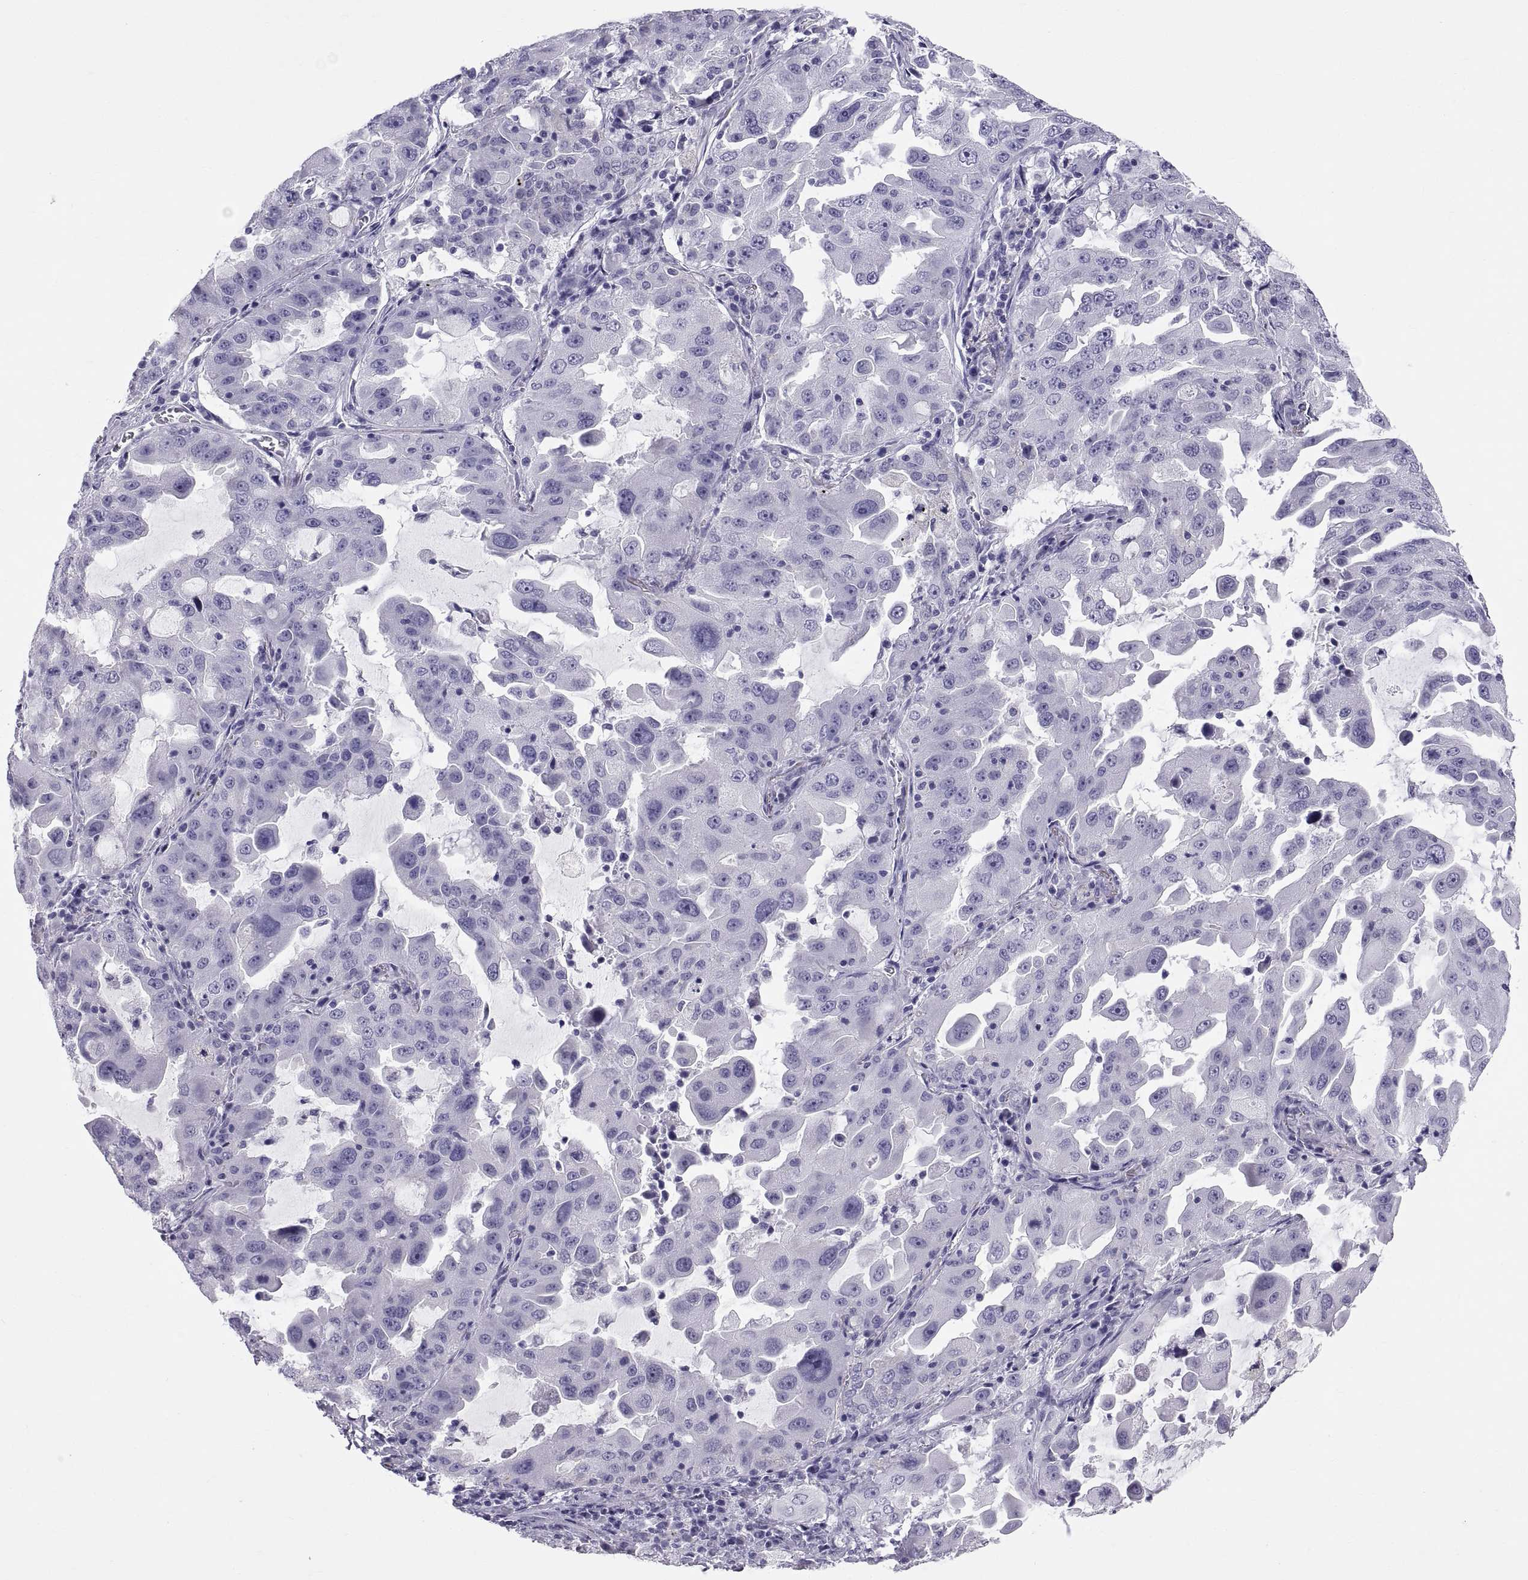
{"staining": {"intensity": "negative", "quantity": "none", "location": "none"}, "tissue": "lung cancer", "cell_type": "Tumor cells", "image_type": "cancer", "snomed": [{"axis": "morphology", "description": "Adenocarcinoma, NOS"}, {"axis": "topography", "description": "Lung"}], "caption": "IHC of adenocarcinoma (lung) reveals no positivity in tumor cells.", "gene": "RNASE12", "patient": {"sex": "female", "age": 61}}